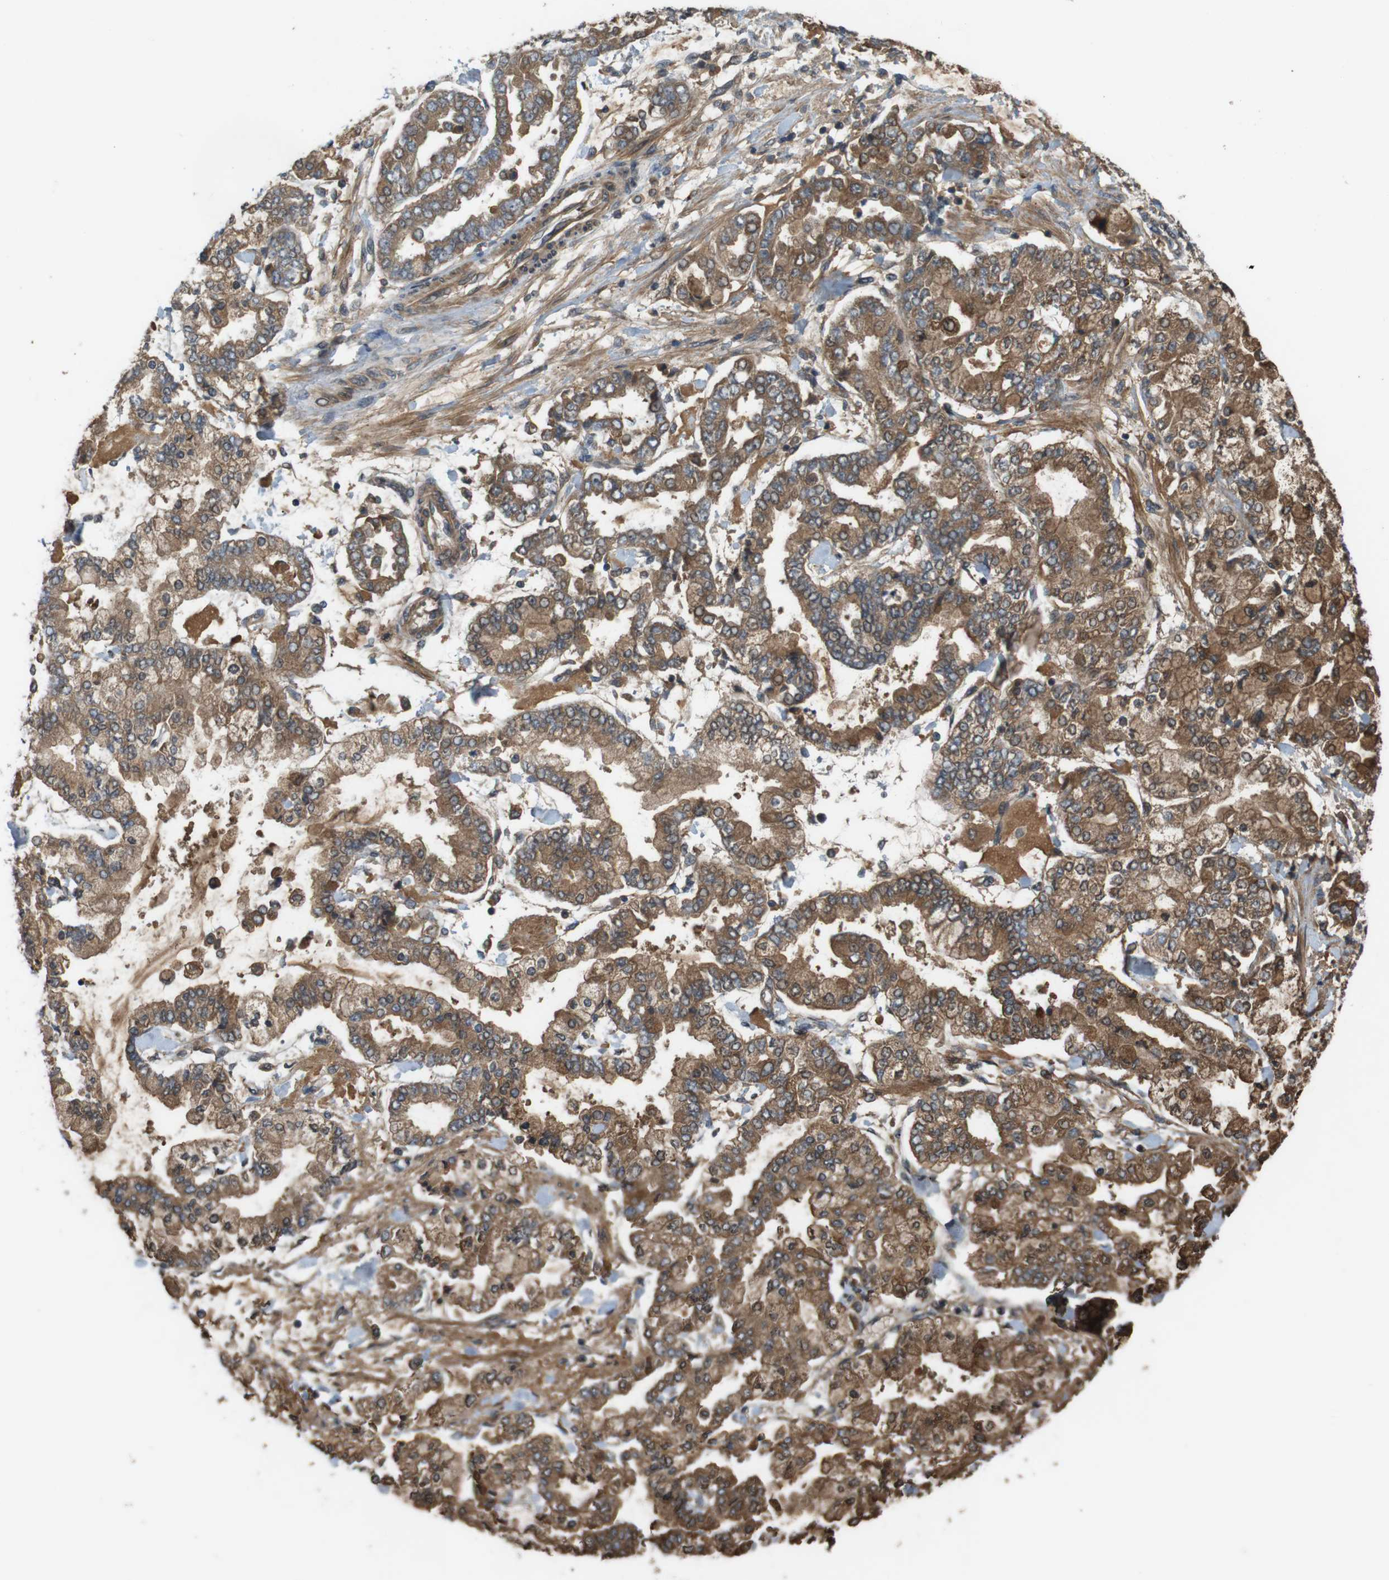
{"staining": {"intensity": "moderate", "quantity": ">75%", "location": "cytoplasmic/membranous"}, "tissue": "stomach cancer", "cell_type": "Tumor cells", "image_type": "cancer", "snomed": [{"axis": "morphology", "description": "Normal tissue, NOS"}, {"axis": "morphology", "description": "Adenocarcinoma, NOS"}, {"axis": "topography", "description": "Stomach, upper"}, {"axis": "topography", "description": "Stomach"}], "caption": "This photomicrograph demonstrates stomach cancer stained with immunohistochemistry (IHC) to label a protein in brown. The cytoplasmic/membranous of tumor cells show moderate positivity for the protein. Nuclei are counter-stained blue.", "gene": "NFKBIE", "patient": {"sex": "male", "age": 76}}